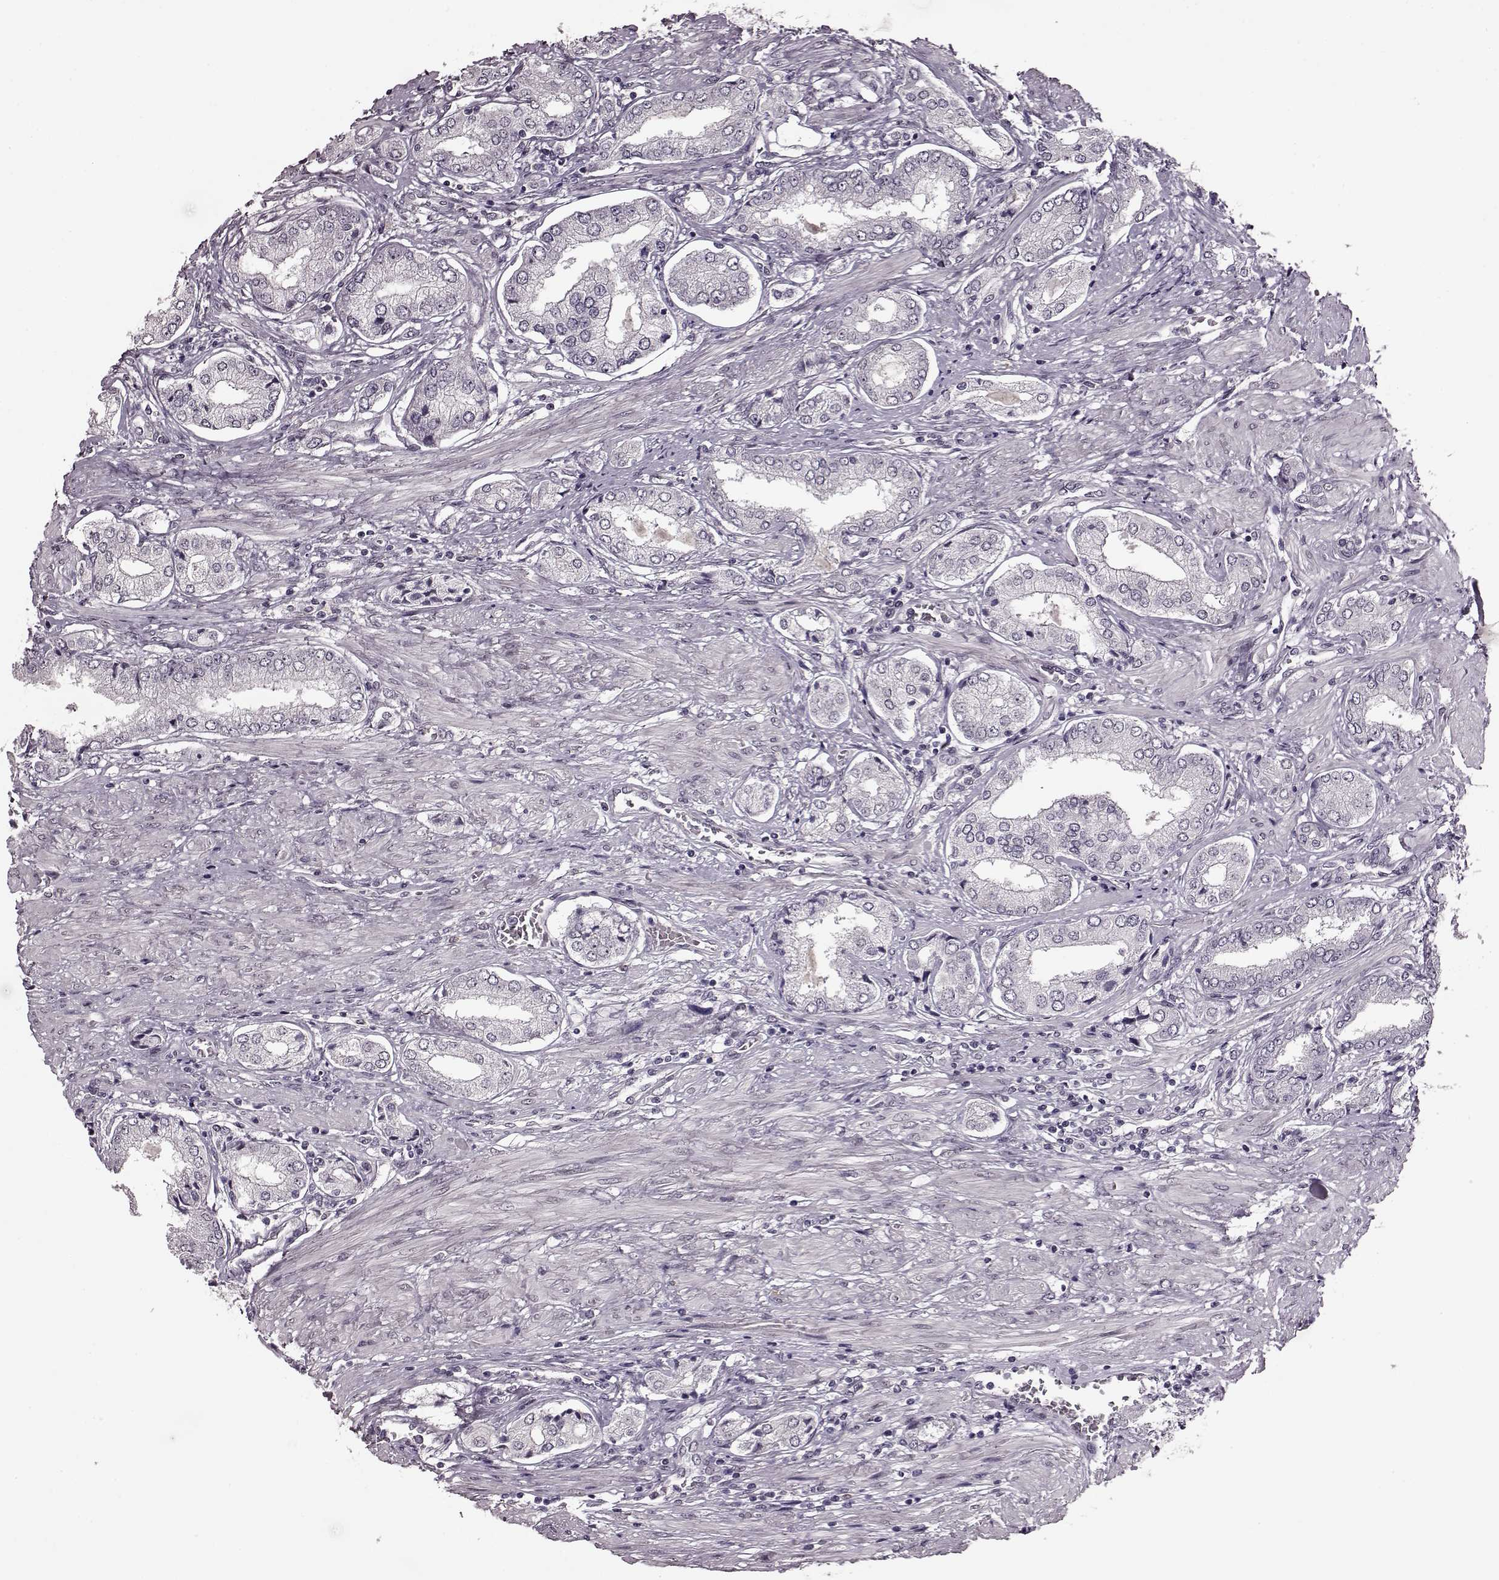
{"staining": {"intensity": "negative", "quantity": "none", "location": "none"}, "tissue": "prostate cancer", "cell_type": "Tumor cells", "image_type": "cancer", "snomed": [{"axis": "morphology", "description": "Adenocarcinoma, NOS"}, {"axis": "topography", "description": "Prostate"}], "caption": "Tumor cells are negative for brown protein staining in prostate cancer (adenocarcinoma).", "gene": "STX1B", "patient": {"sex": "male", "age": 63}}